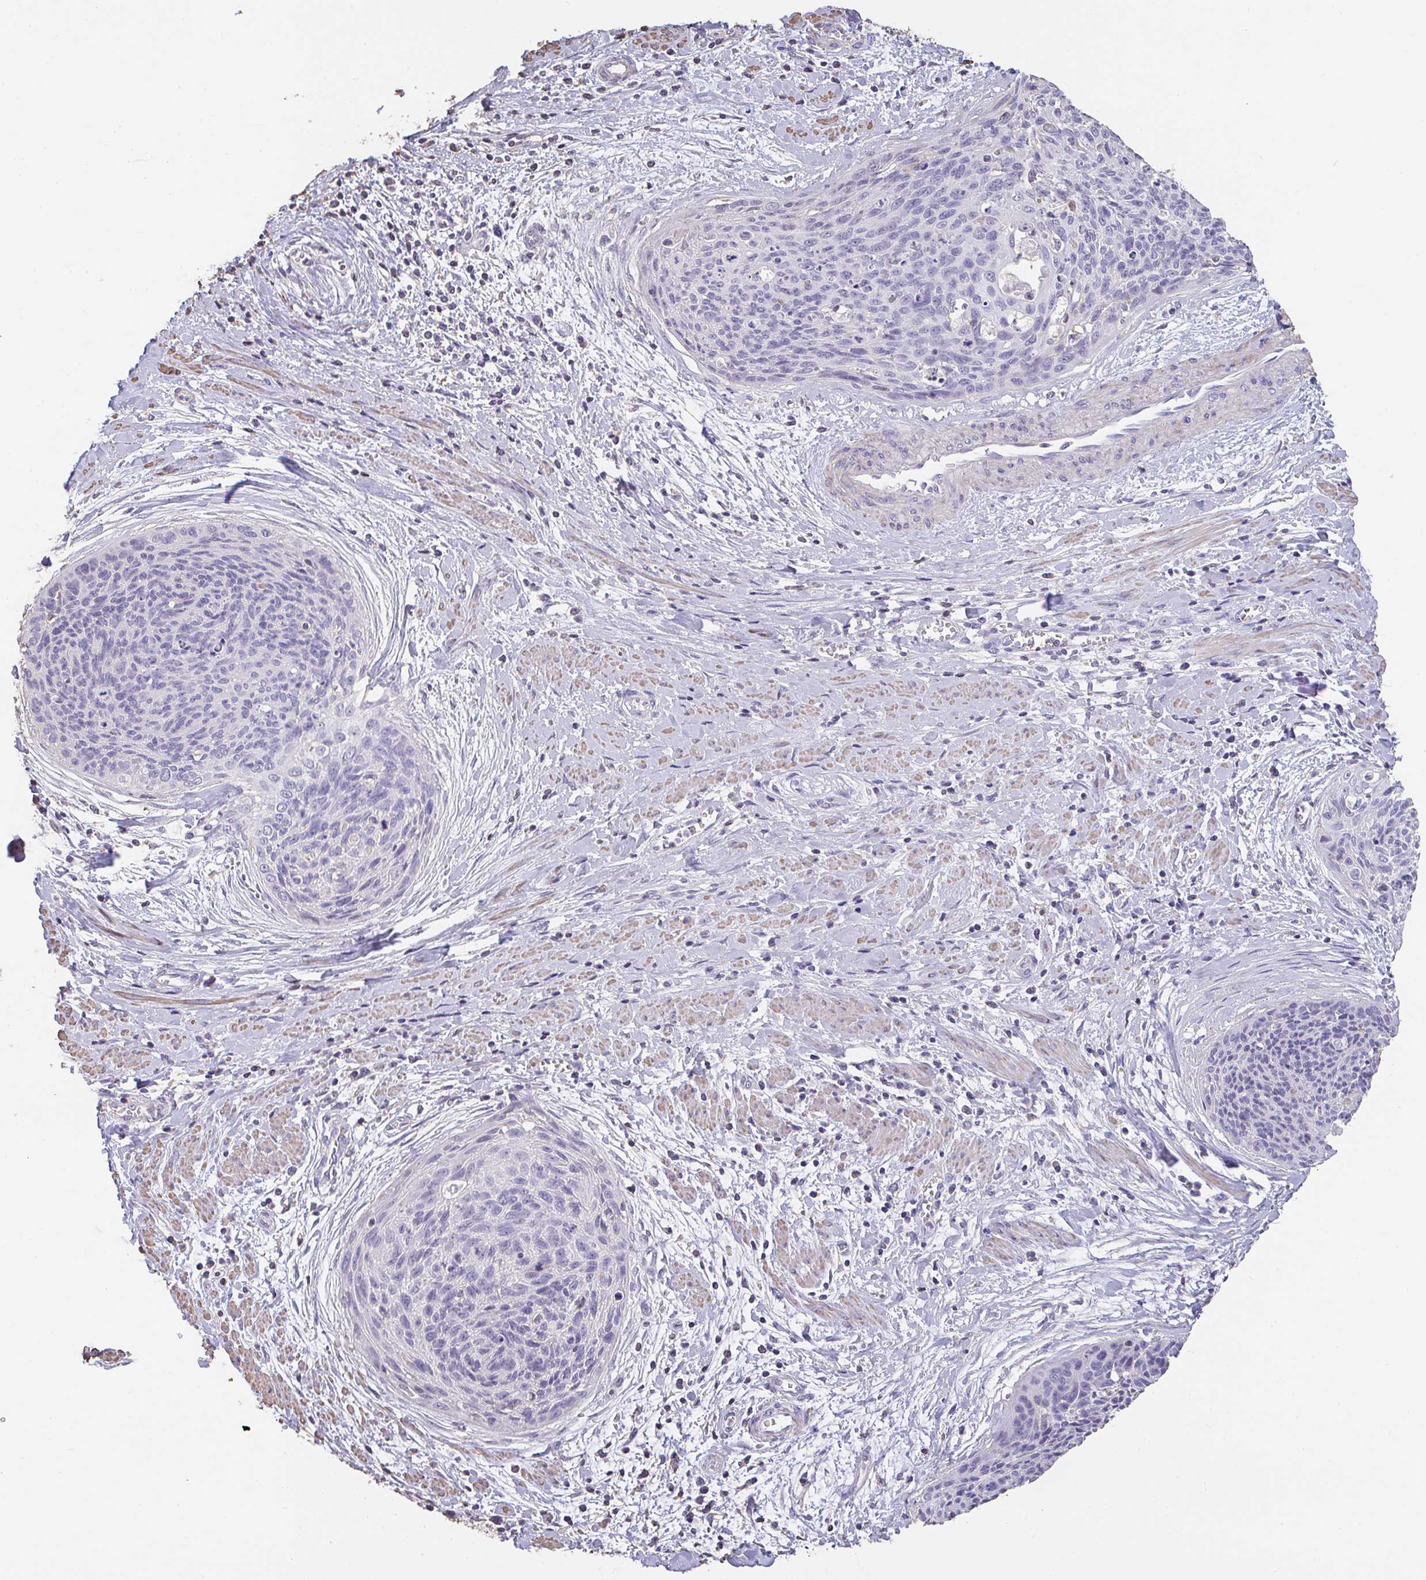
{"staining": {"intensity": "negative", "quantity": "none", "location": "none"}, "tissue": "cervical cancer", "cell_type": "Tumor cells", "image_type": "cancer", "snomed": [{"axis": "morphology", "description": "Squamous cell carcinoma, NOS"}, {"axis": "topography", "description": "Cervix"}], "caption": "A histopathology image of human cervical squamous cell carcinoma is negative for staining in tumor cells.", "gene": "IL23R", "patient": {"sex": "female", "age": 55}}